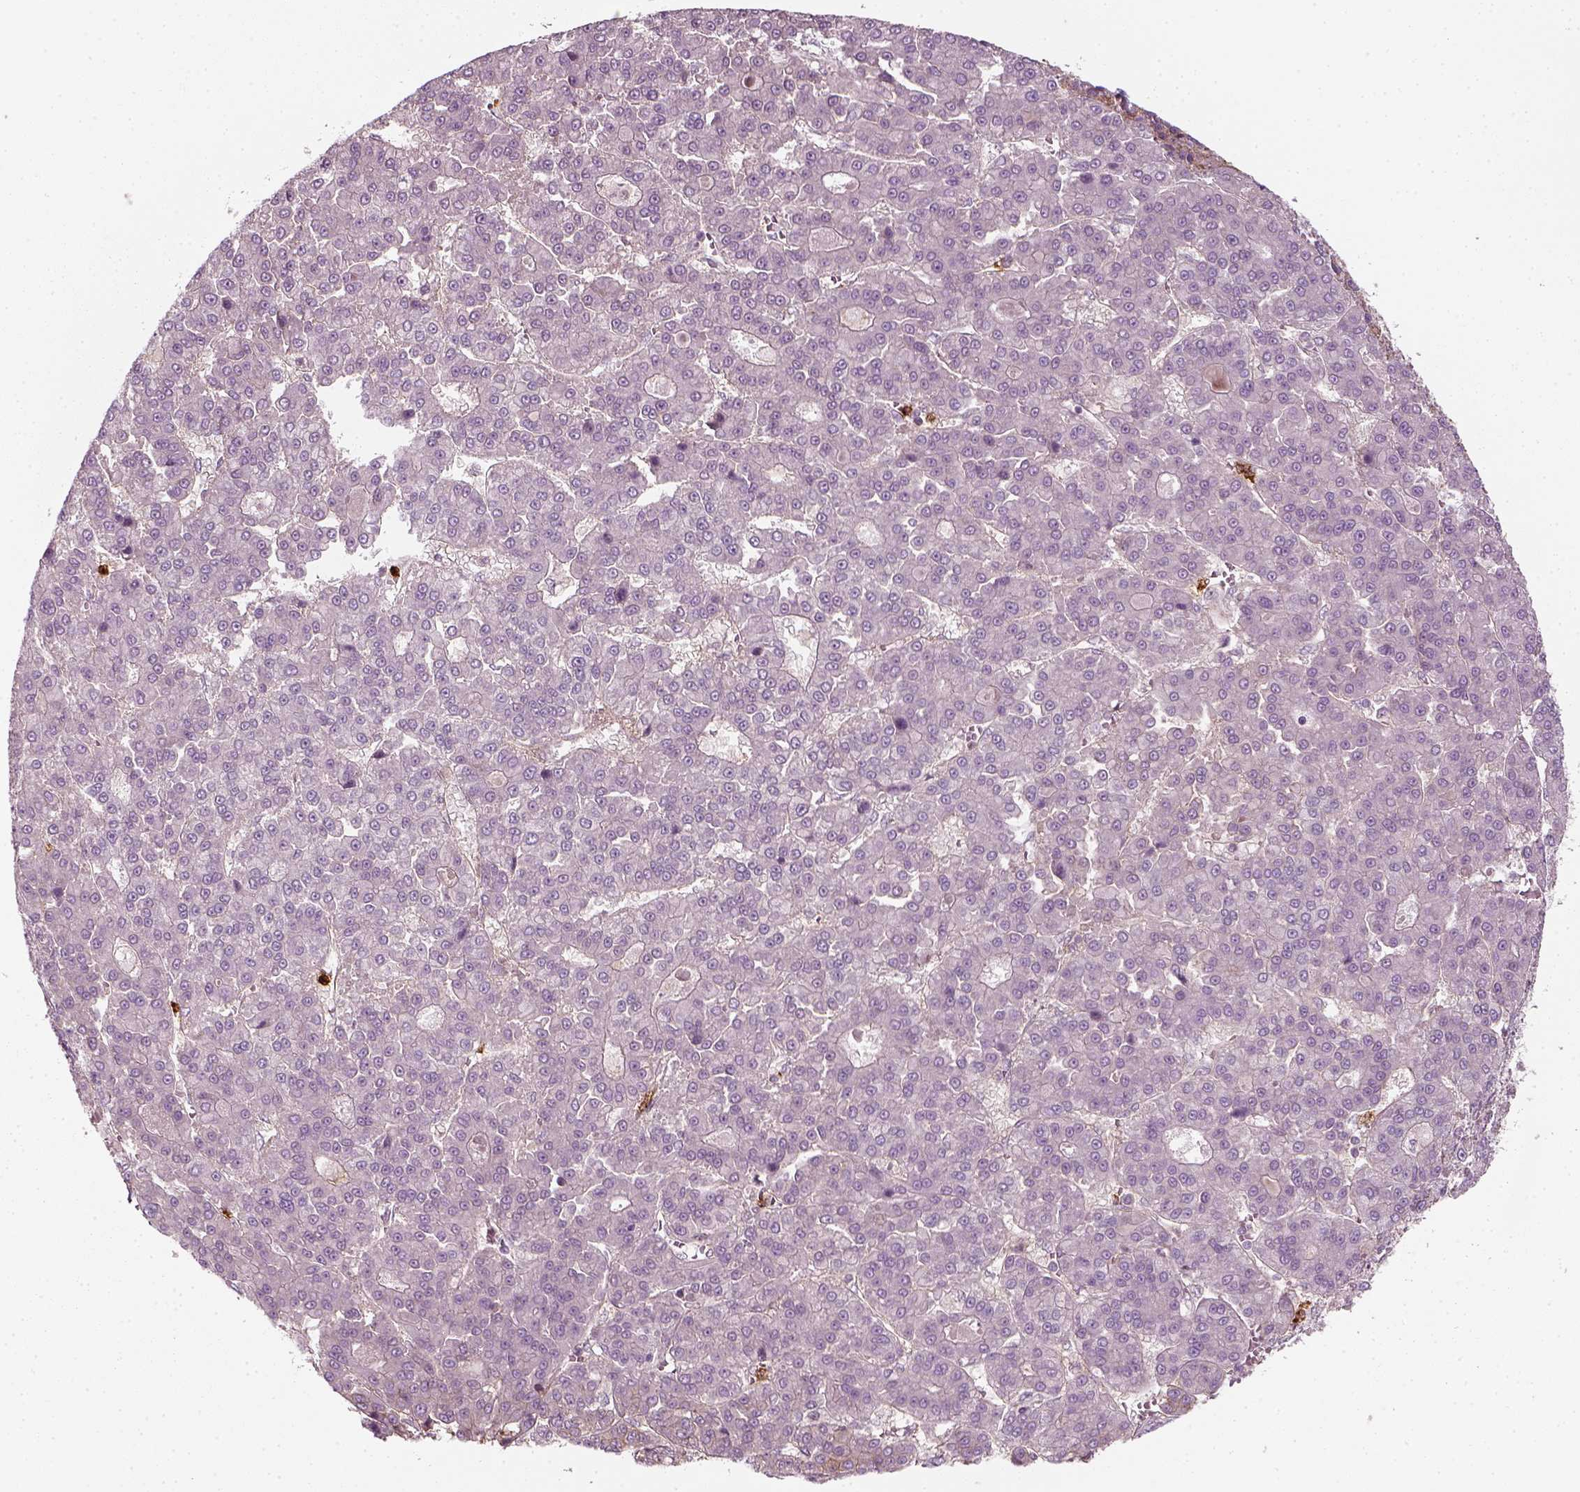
{"staining": {"intensity": "negative", "quantity": "none", "location": "none"}, "tissue": "liver cancer", "cell_type": "Tumor cells", "image_type": "cancer", "snomed": [{"axis": "morphology", "description": "Carcinoma, Hepatocellular, NOS"}, {"axis": "topography", "description": "Liver"}], "caption": "Liver cancer was stained to show a protein in brown. There is no significant expression in tumor cells.", "gene": "NPTN", "patient": {"sex": "male", "age": 70}}